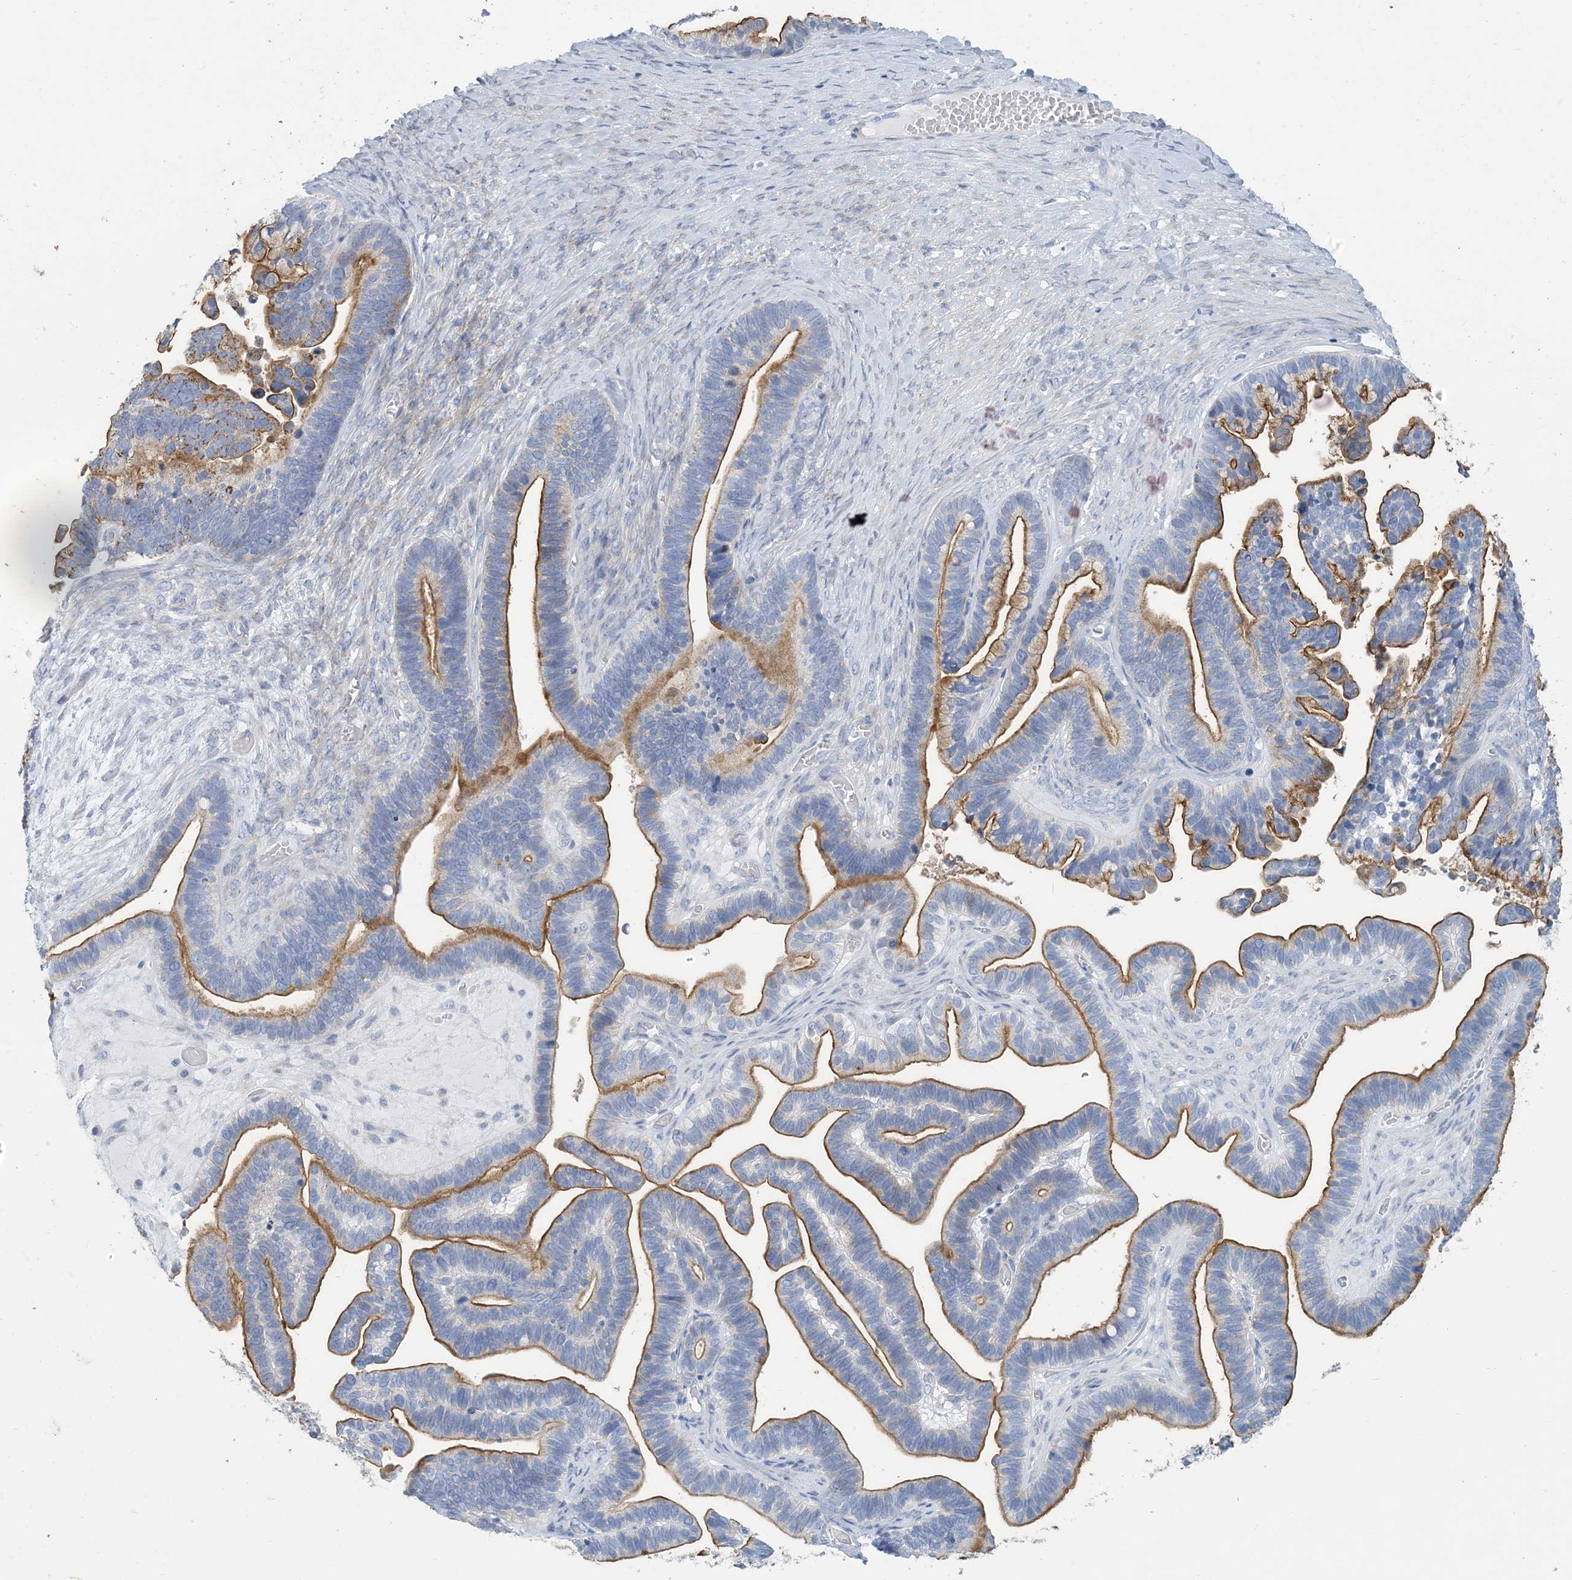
{"staining": {"intensity": "moderate", "quantity": "25%-75%", "location": "cytoplasmic/membranous"}, "tissue": "ovarian cancer", "cell_type": "Tumor cells", "image_type": "cancer", "snomed": [{"axis": "morphology", "description": "Cystadenocarcinoma, serous, NOS"}, {"axis": "topography", "description": "Ovary"}], "caption": "Moderate cytoplasmic/membranous staining for a protein is appreciated in about 25%-75% of tumor cells of ovarian cancer (serous cystadenocarcinoma) using immunohistochemistry (IHC).", "gene": "MOXD1", "patient": {"sex": "female", "age": 56}}